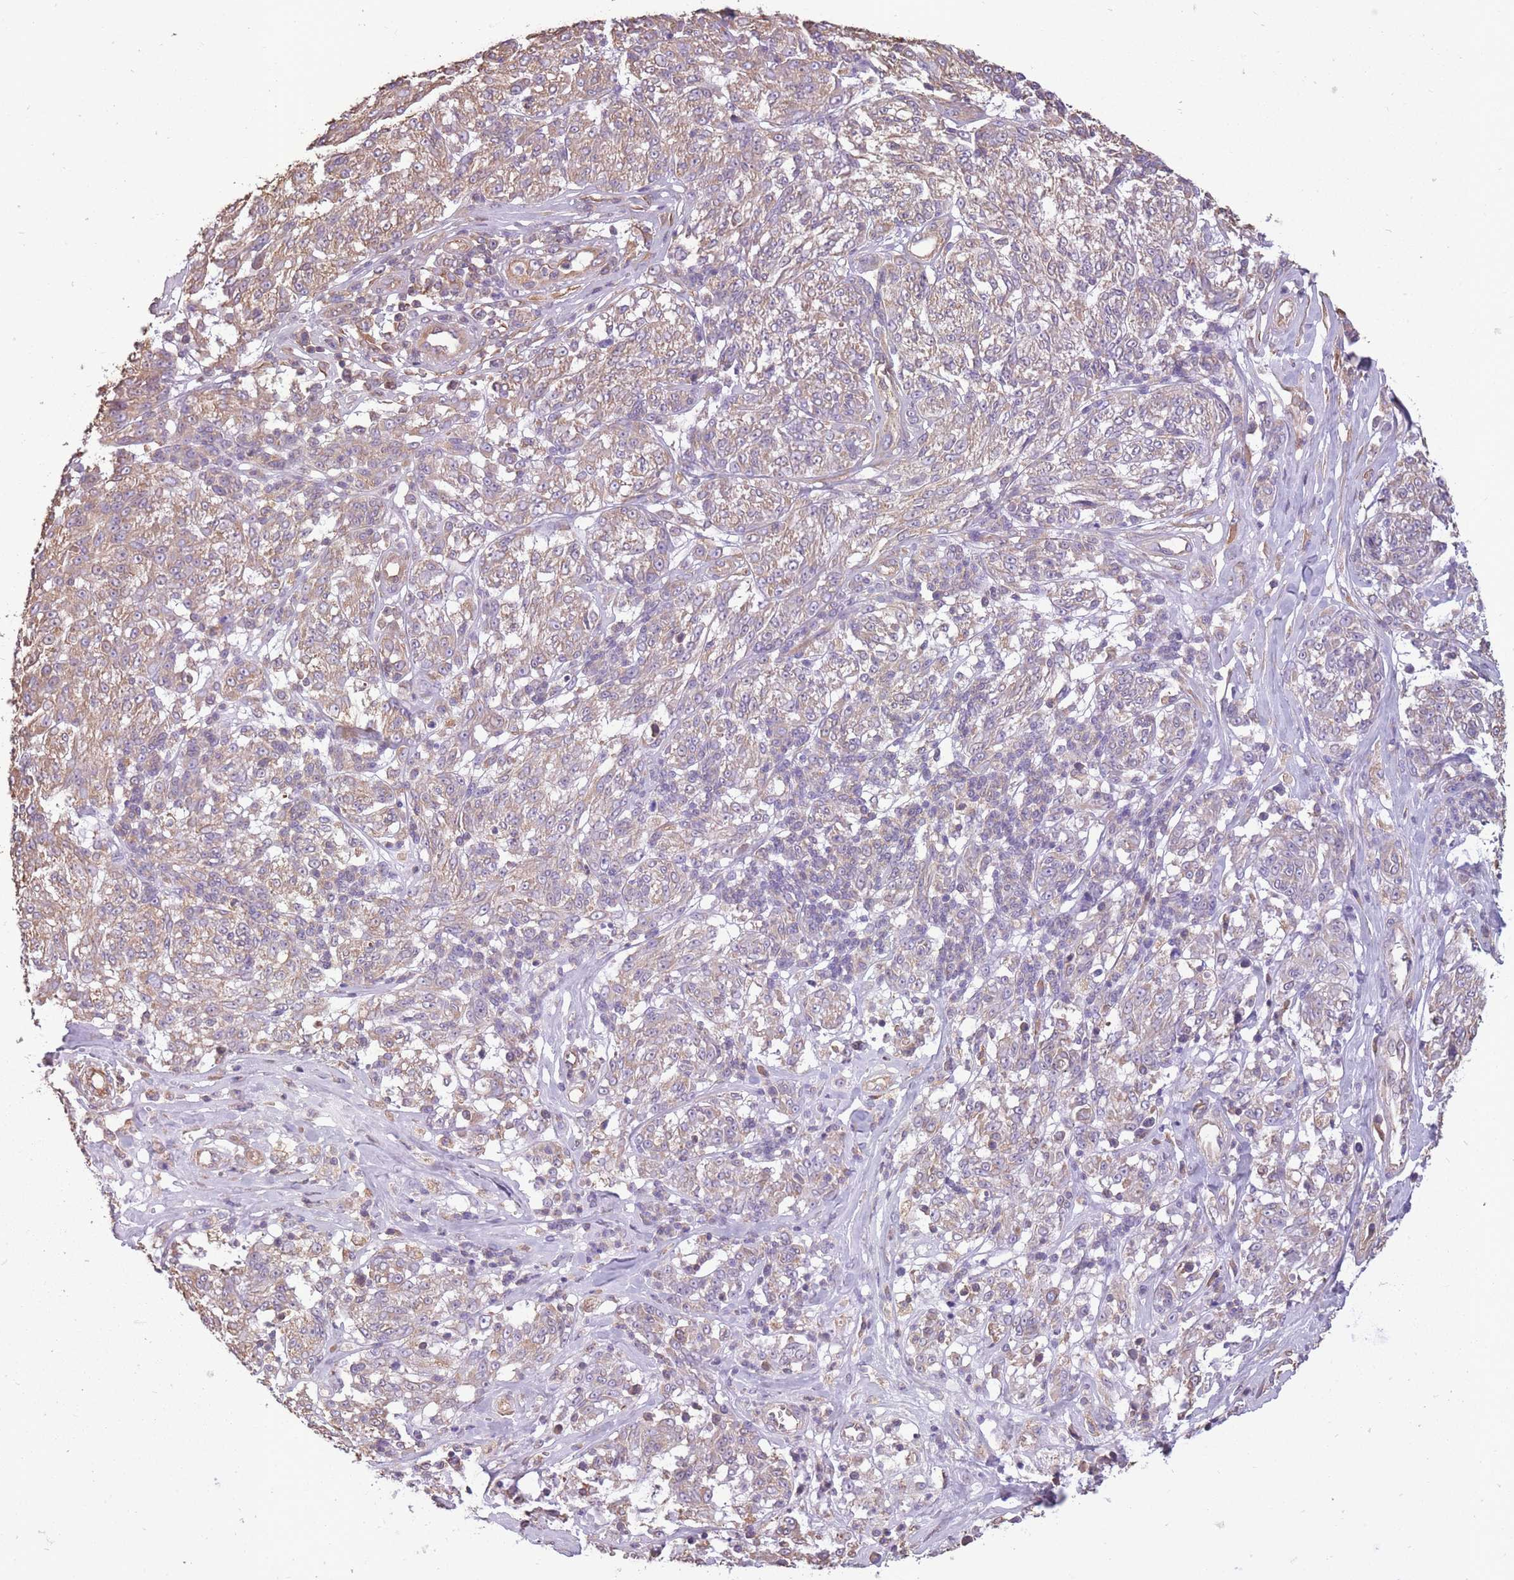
{"staining": {"intensity": "weak", "quantity": "25%-75%", "location": "cytoplasmic/membranous"}, "tissue": "melanoma", "cell_type": "Tumor cells", "image_type": "cancer", "snomed": [{"axis": "morphology", "description": "Malignant melanoma, NOS"}, {"axis": "topography", "description": "Skin"}], "caption": "High-magnification brightfield microscopy of malignant melanoma stained with DAB (brown) and counterstained with hematoxylin (blue). tumor cells exhibit weak cytoplasmic/membranous positivity is present in approximately25%-75% of cells.", "gene": "ADD1", "patient": {"sex": "female", "age": 63}}